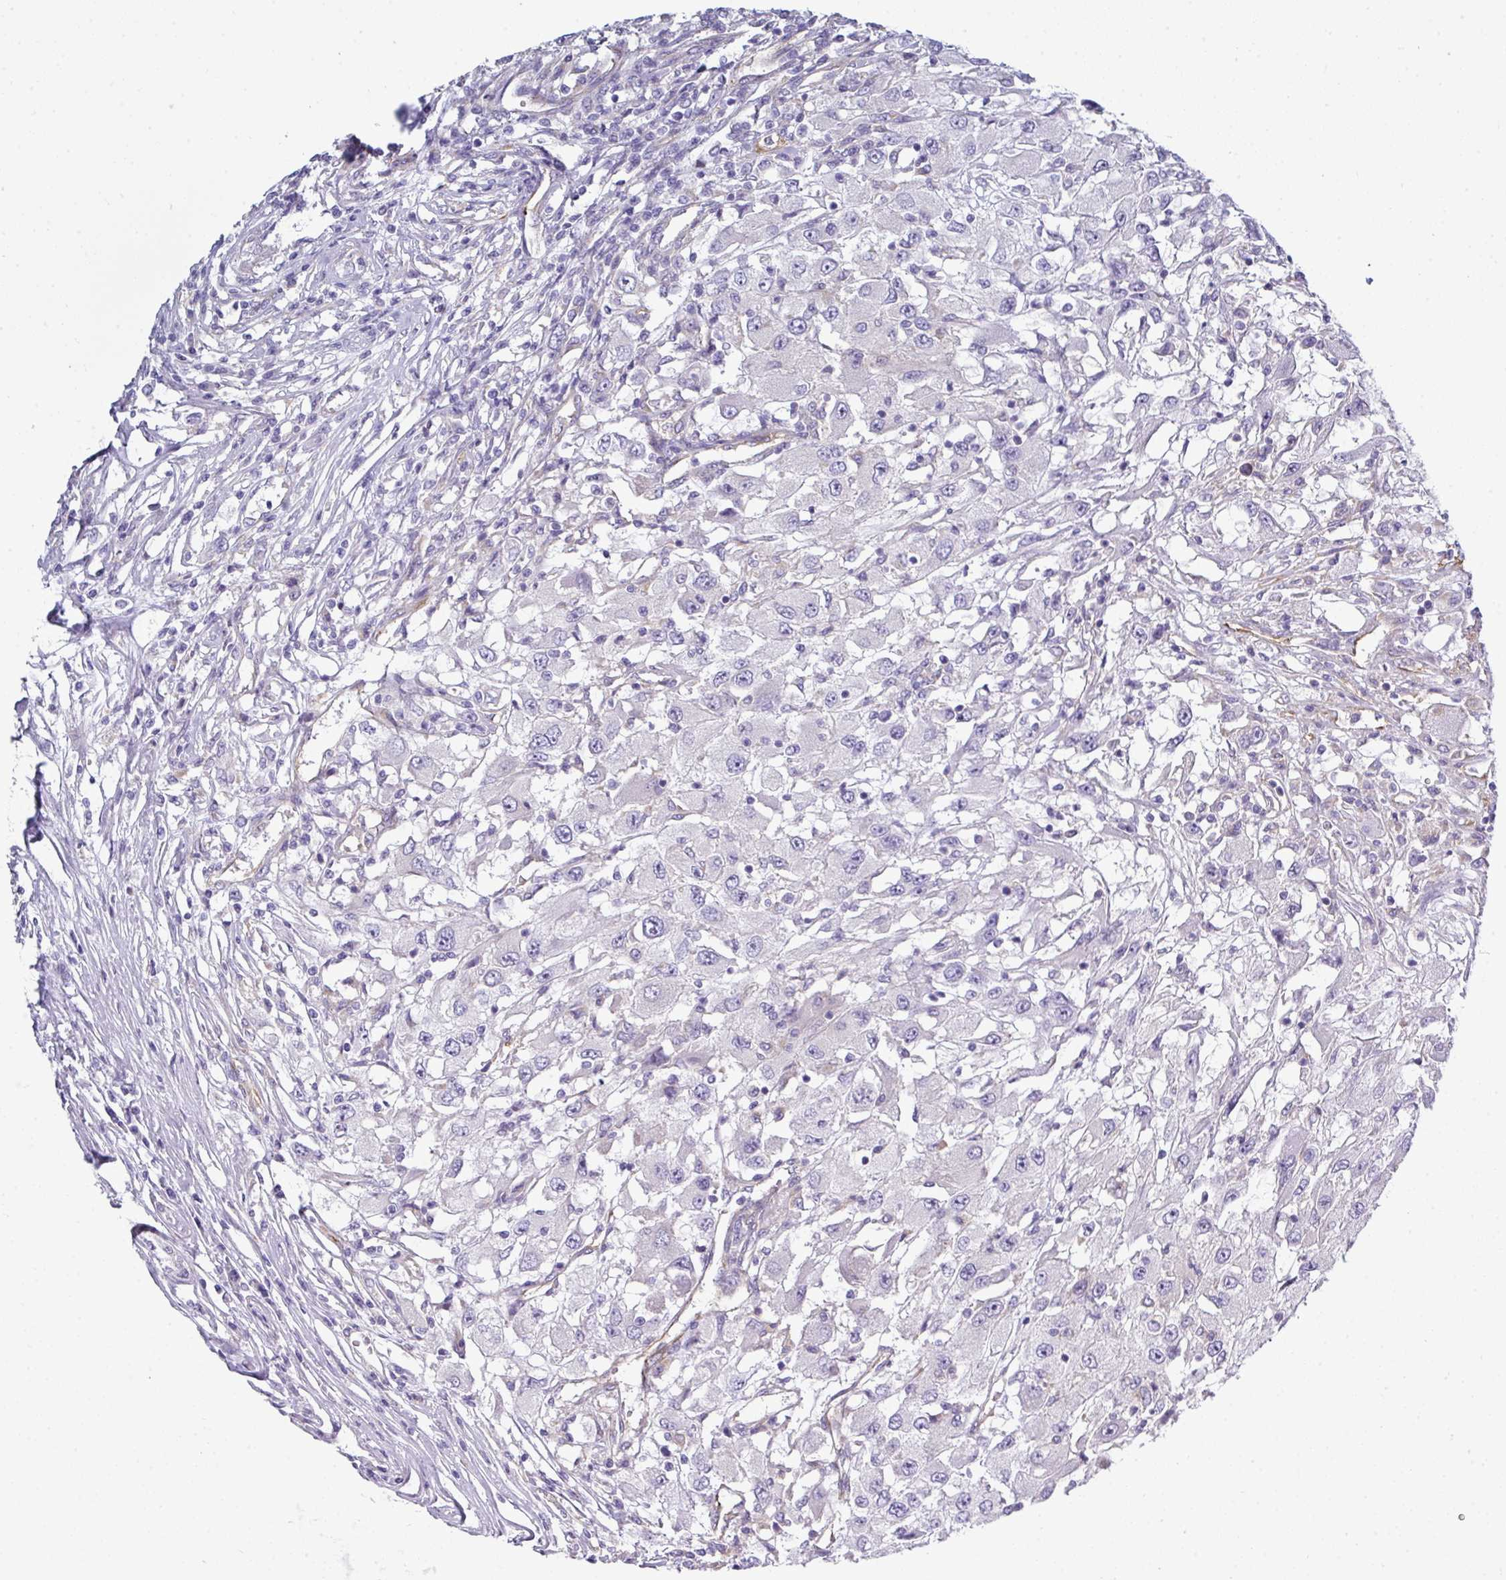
{"staining": {"intensity": "negative", "quantity": "none", "location": "none"}, "tissue": "renal cancer", "cell_type": "Tumor cells", "image_type": "cancer", "snomed": [{"axis": "morphology", "description": "Adenocarcinoma, NOS"}, {"axis": "topography", "description": "Kidney"}], "caption": "This image is of renal adenocarcinoma stained with immunohistochemistry (IHC) to label a protein in brown with the nuclei are counter-stained blue. There is no expression in tumor cells.", "gene": "ABCC5", "patient": {"sex": "female", "age": 67}}